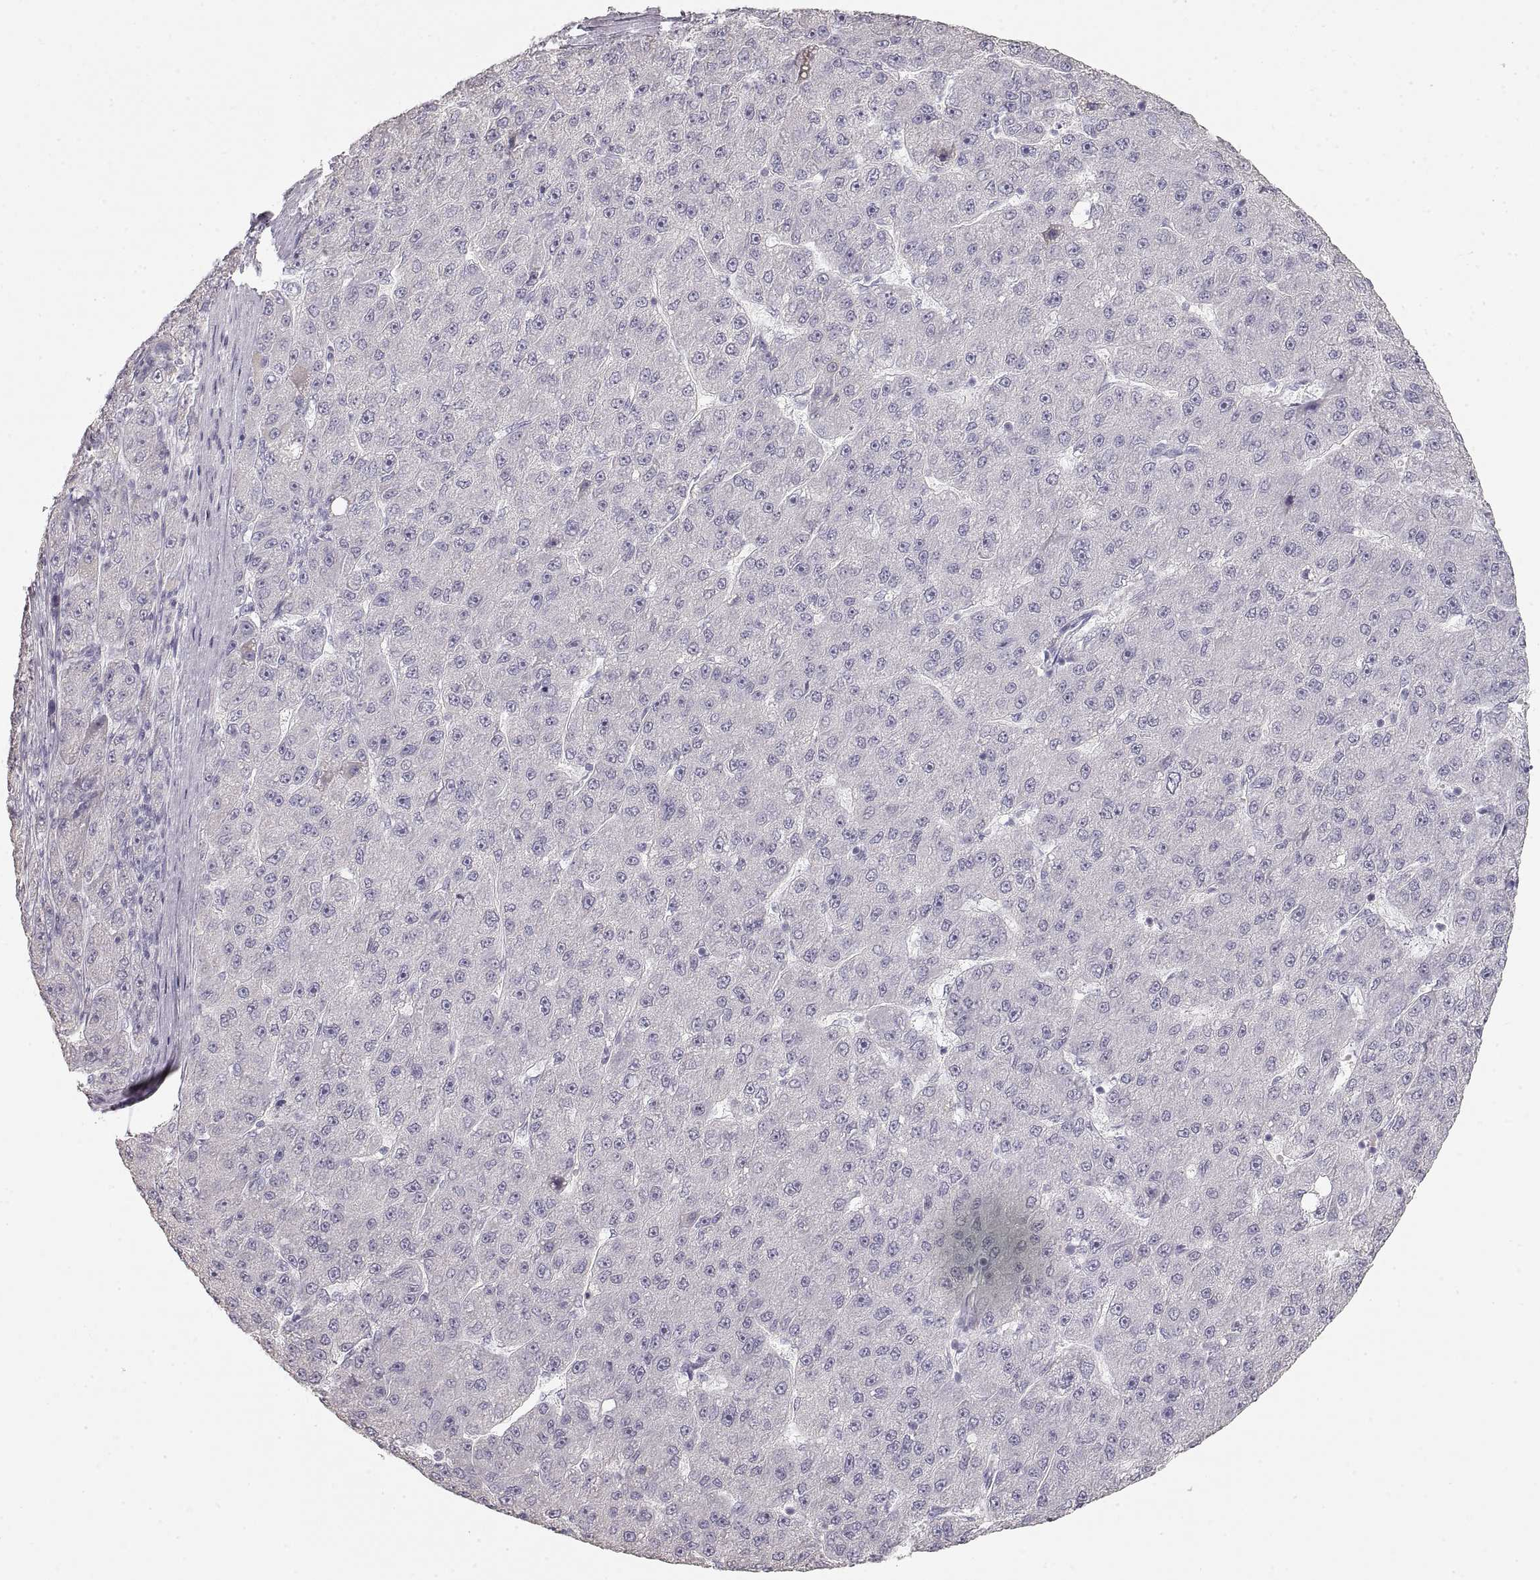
{"staining": {"intensity": "negative", "quantity": "none", "location": "none"}, "tissue": "liver cancer", "cell_type": "Tumor cells", "image_type": "cancer", "snomed": [{"axis": "morphology", "description": "Carcinoma, Hepatocellular, NOS"}, {"axis": "topography", "description": "Liver"}], "caption": "High magnification brightfield microscopy of hepatocellular carcinoma (liver) stained with DAB (3,3'-diaminobenzidine) (brown) and counterstained with hematoxylin (blue): tumor cells show no significant staining.", "gene": "ZP3", "patient": {"sex": "male", "age": 67}}